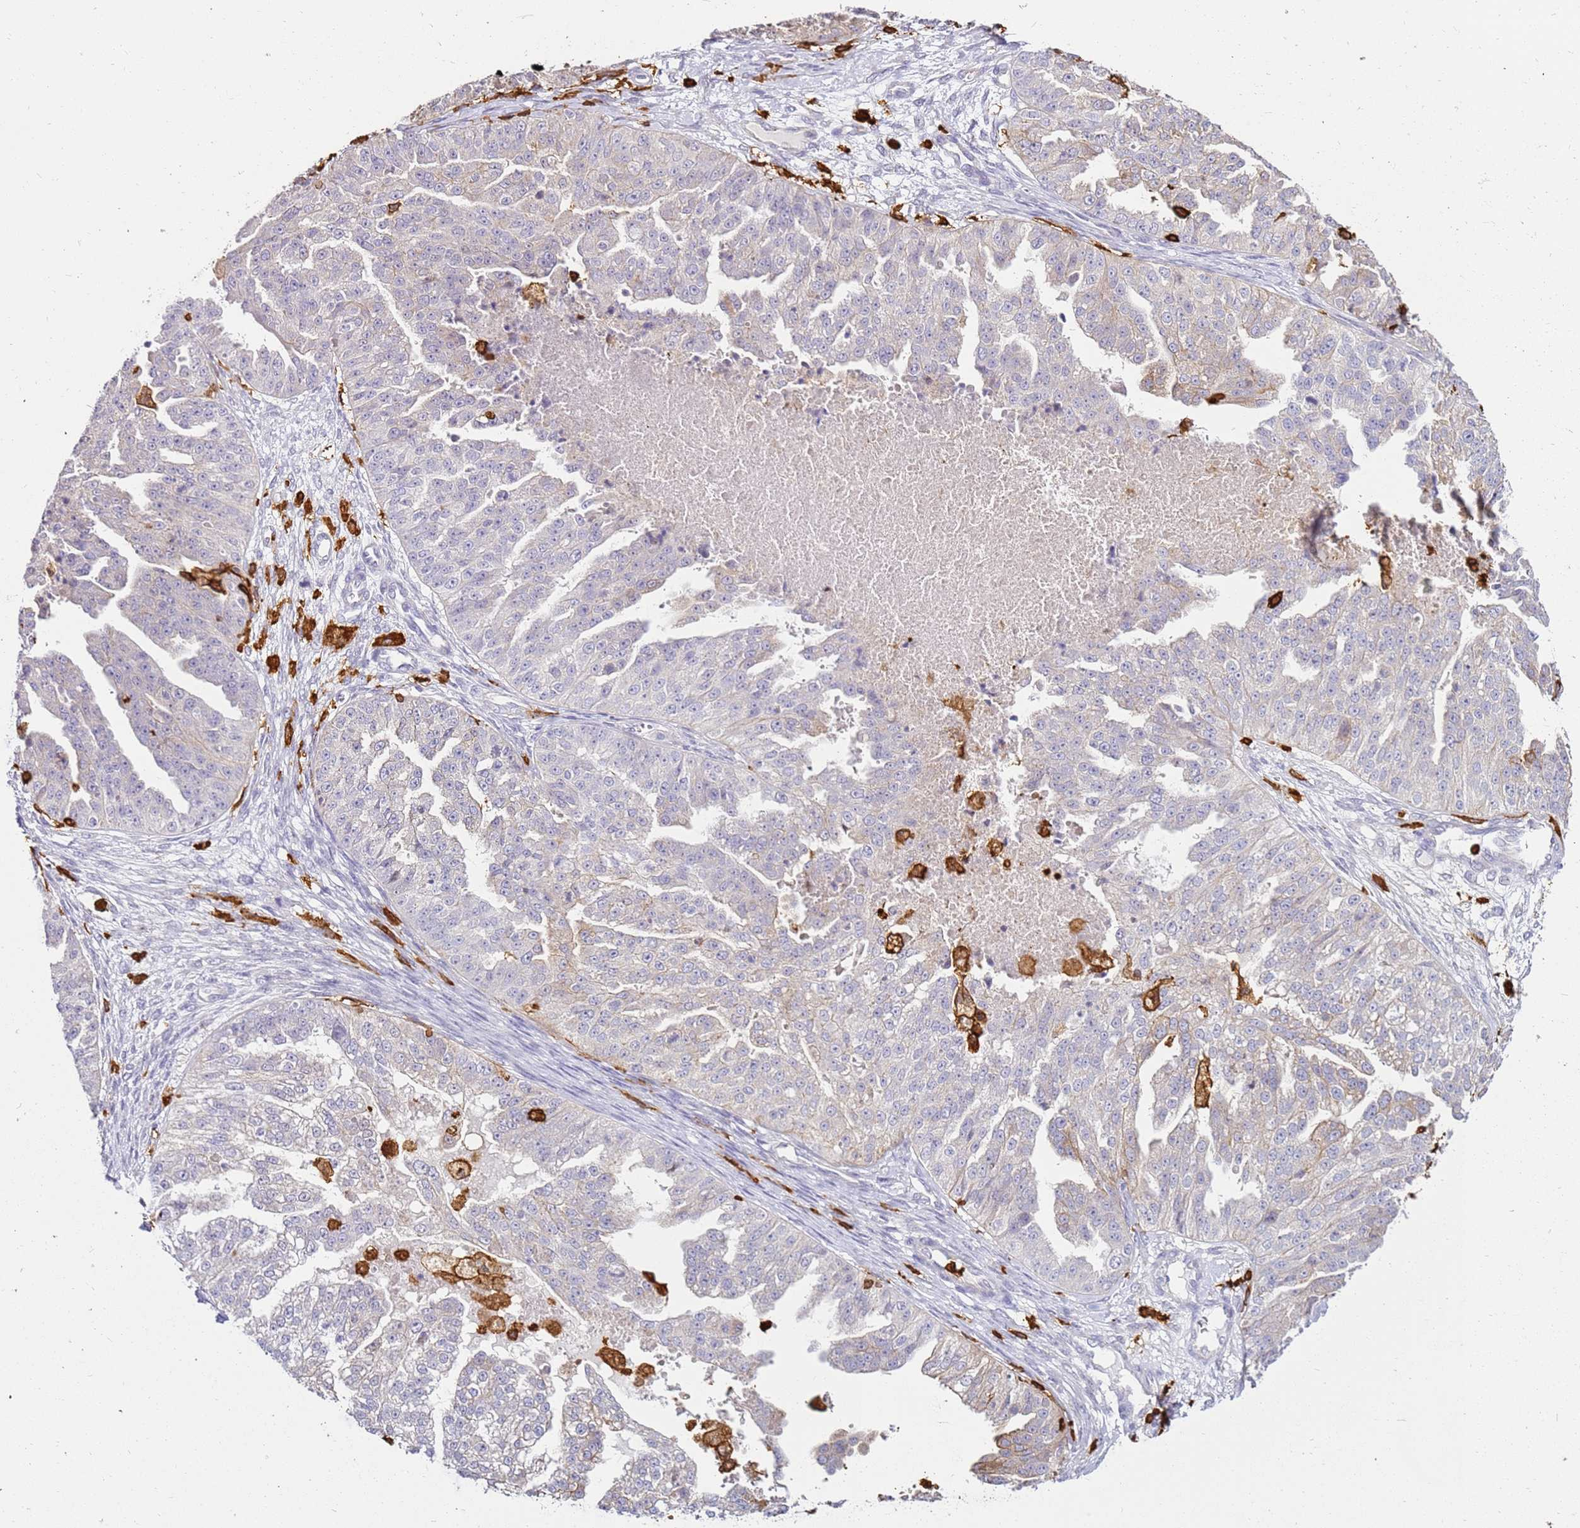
{"staining": {"intensity": "weak", "quantity": "<25%", "location": "cytoplasmic/membranous"}, "tissue": "ovarian cancer", "cell_type": "Tumor cells", "image_type": "cancer", "snomed": [{"axis": "morphology", "description": "Cystadenocarcinoma, serous, NOS"}, {"axis": "topography", "description": "Ovary"}], "caption": "Tumor cells are negative for protein expression in human ovarian cancer.", "gene": "CORO1A", "patient": {"sex": "female", "age": 58}}